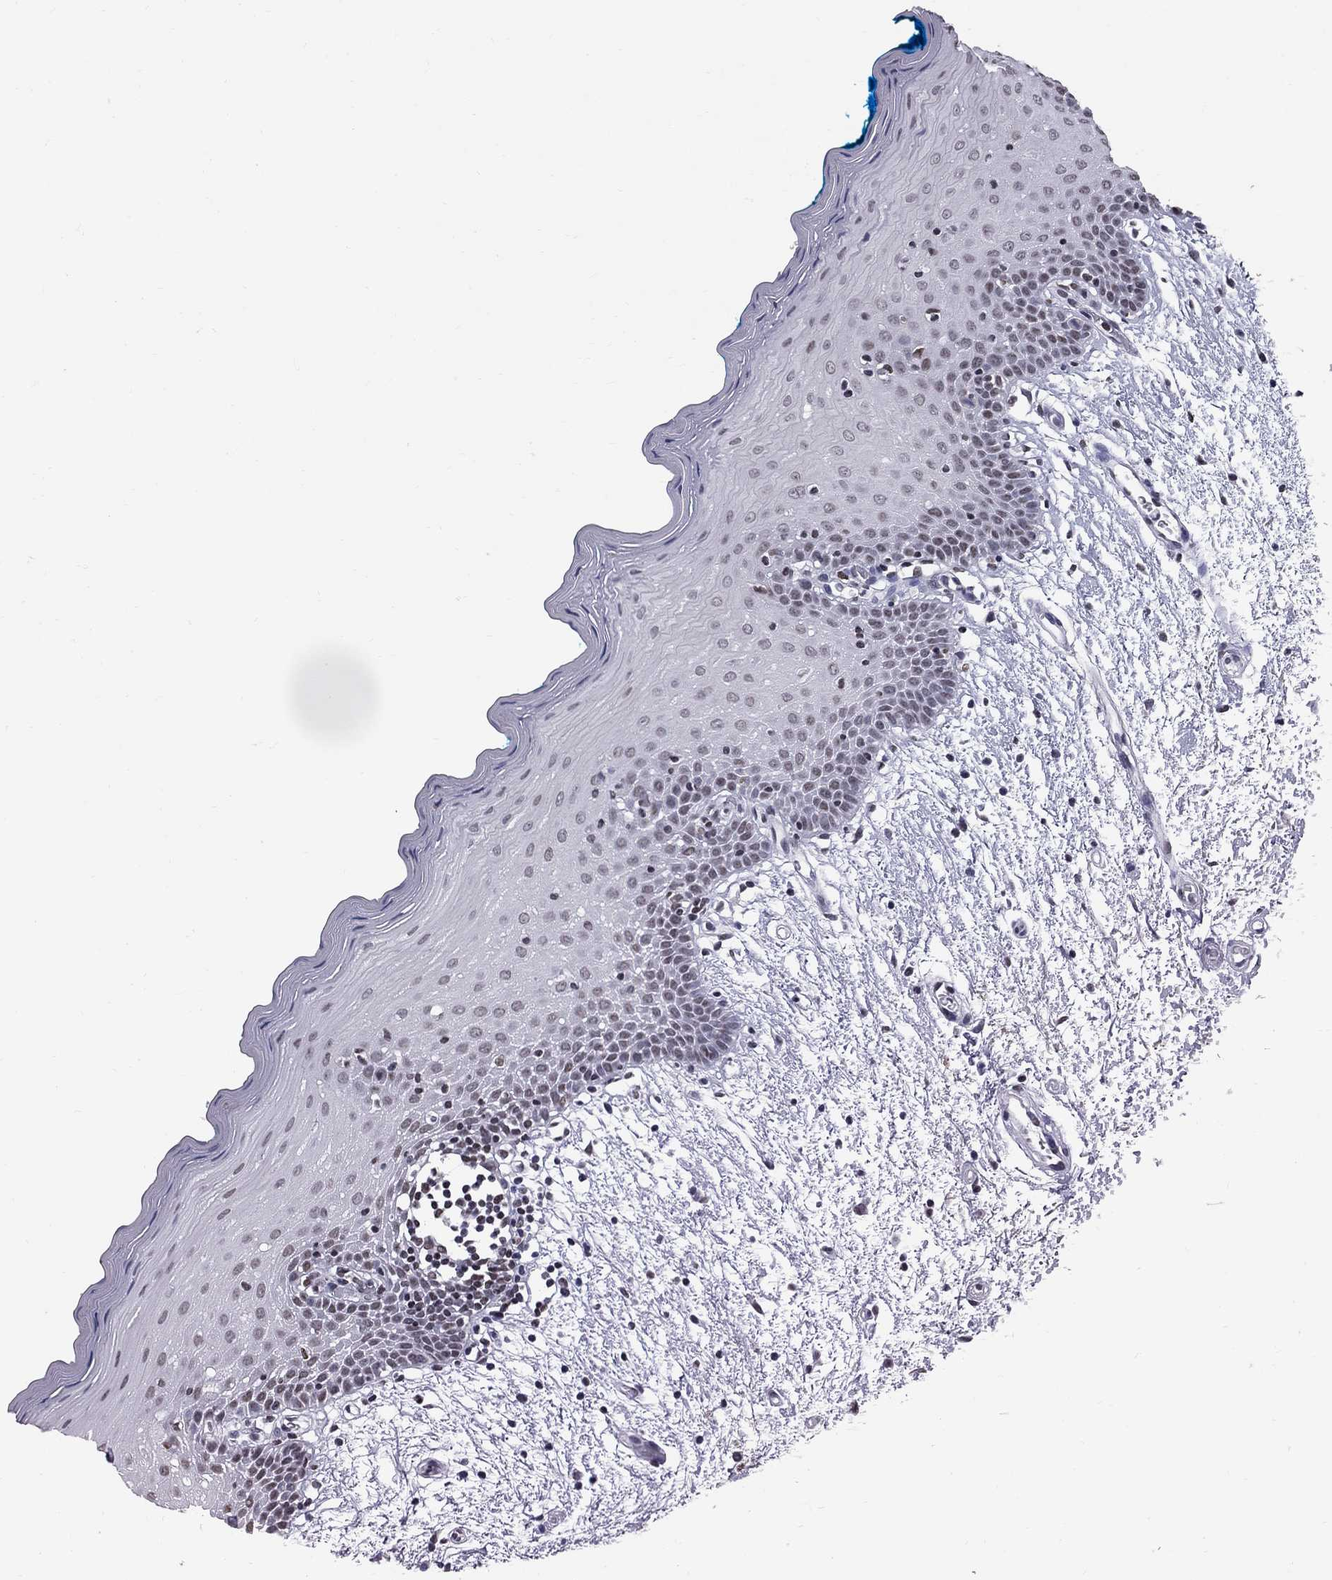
{"staining": {"intensity": "moderate", "quantity": "<25%", "location": "nuclear"}, "tissue": "oral mucosa", "cell_type": "Squamous epithelial cells", "image_type": "normal", "snomed": [{"axis": "morphology", "description": "Normal tissue, NOS"}, {"axis": "morphology", "description": "Squamous cell carcinoma, NOS"}, {"axis": "topography", "description": "Oral tissue"}, {"axis": "topography", "description": "Head-Neck"}], "caption": "Squamous epithelial cells show low levels of moderate nuclear staining in about <25% of cells in unremarkable human oral mucosa. Ihc stains the protein in brown and the nuclei are stained blue.", "gene": "ZNF154", "patient": {"sex": "female", "age": 75}}